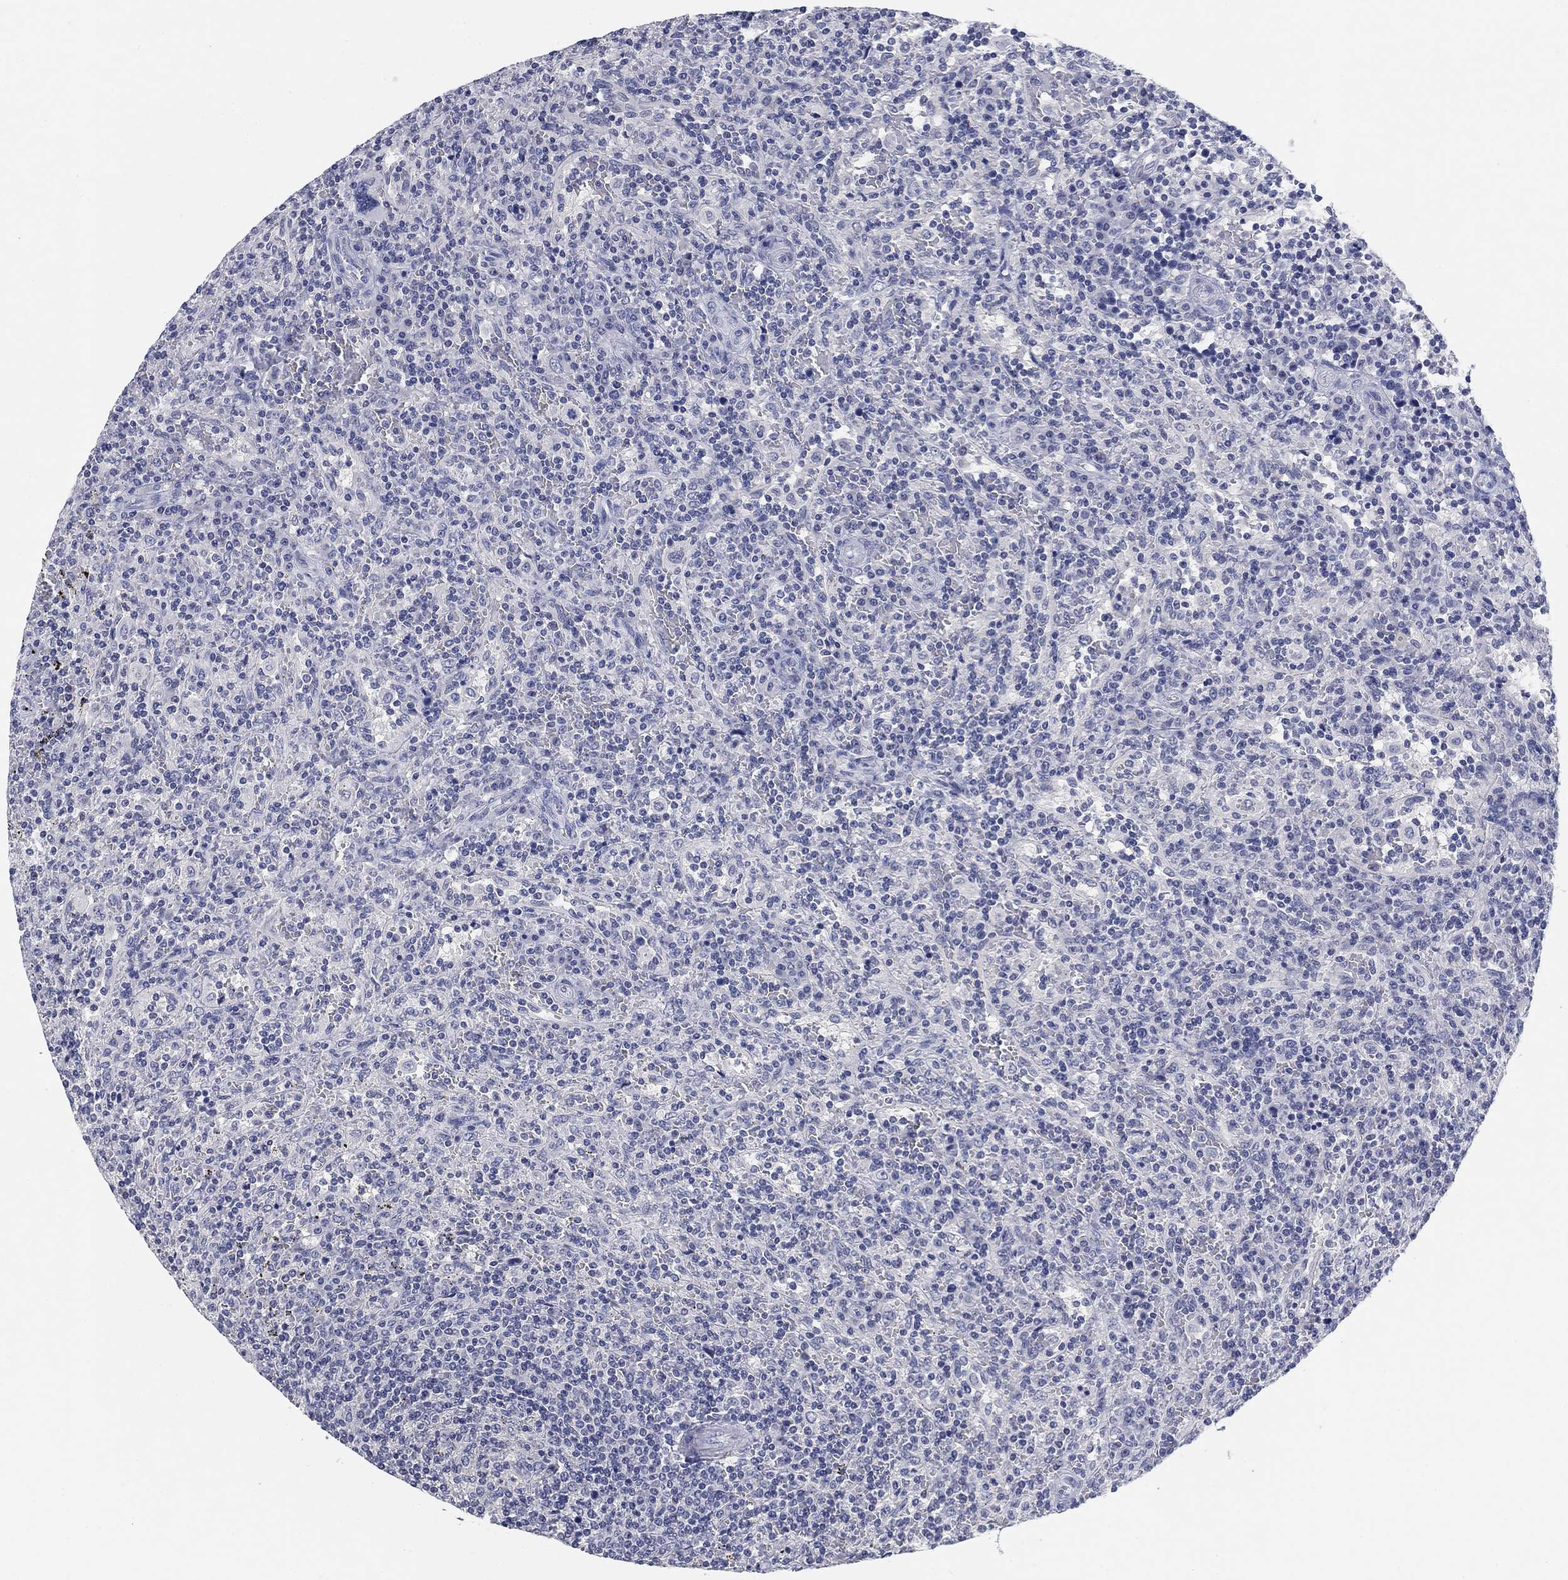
{"staining": {"intensity": "negative", "quantity": "none", "location": "none"}, "tissue": "lymphoma", "cell_type": "Tumor cells", "image_type": "cancer", "snomed": [{"axis": "morphology", "description": "Malignant lymphoma, non-Hodgkin's type, Low grade"}, {"axis": "topography", "description": "Spleen"}], "caption": "There is no significant expression in tumor cells of low-grade malignant lymphoma, non-Hodgkin's type. The staining is performed using DAB (3,3'-diaminobenzidine) brown chromogen with nuclei counter-stained in using hematoxylin.", "gene": "CLUL1", "patient": {"sex": "male", "age": 62}}